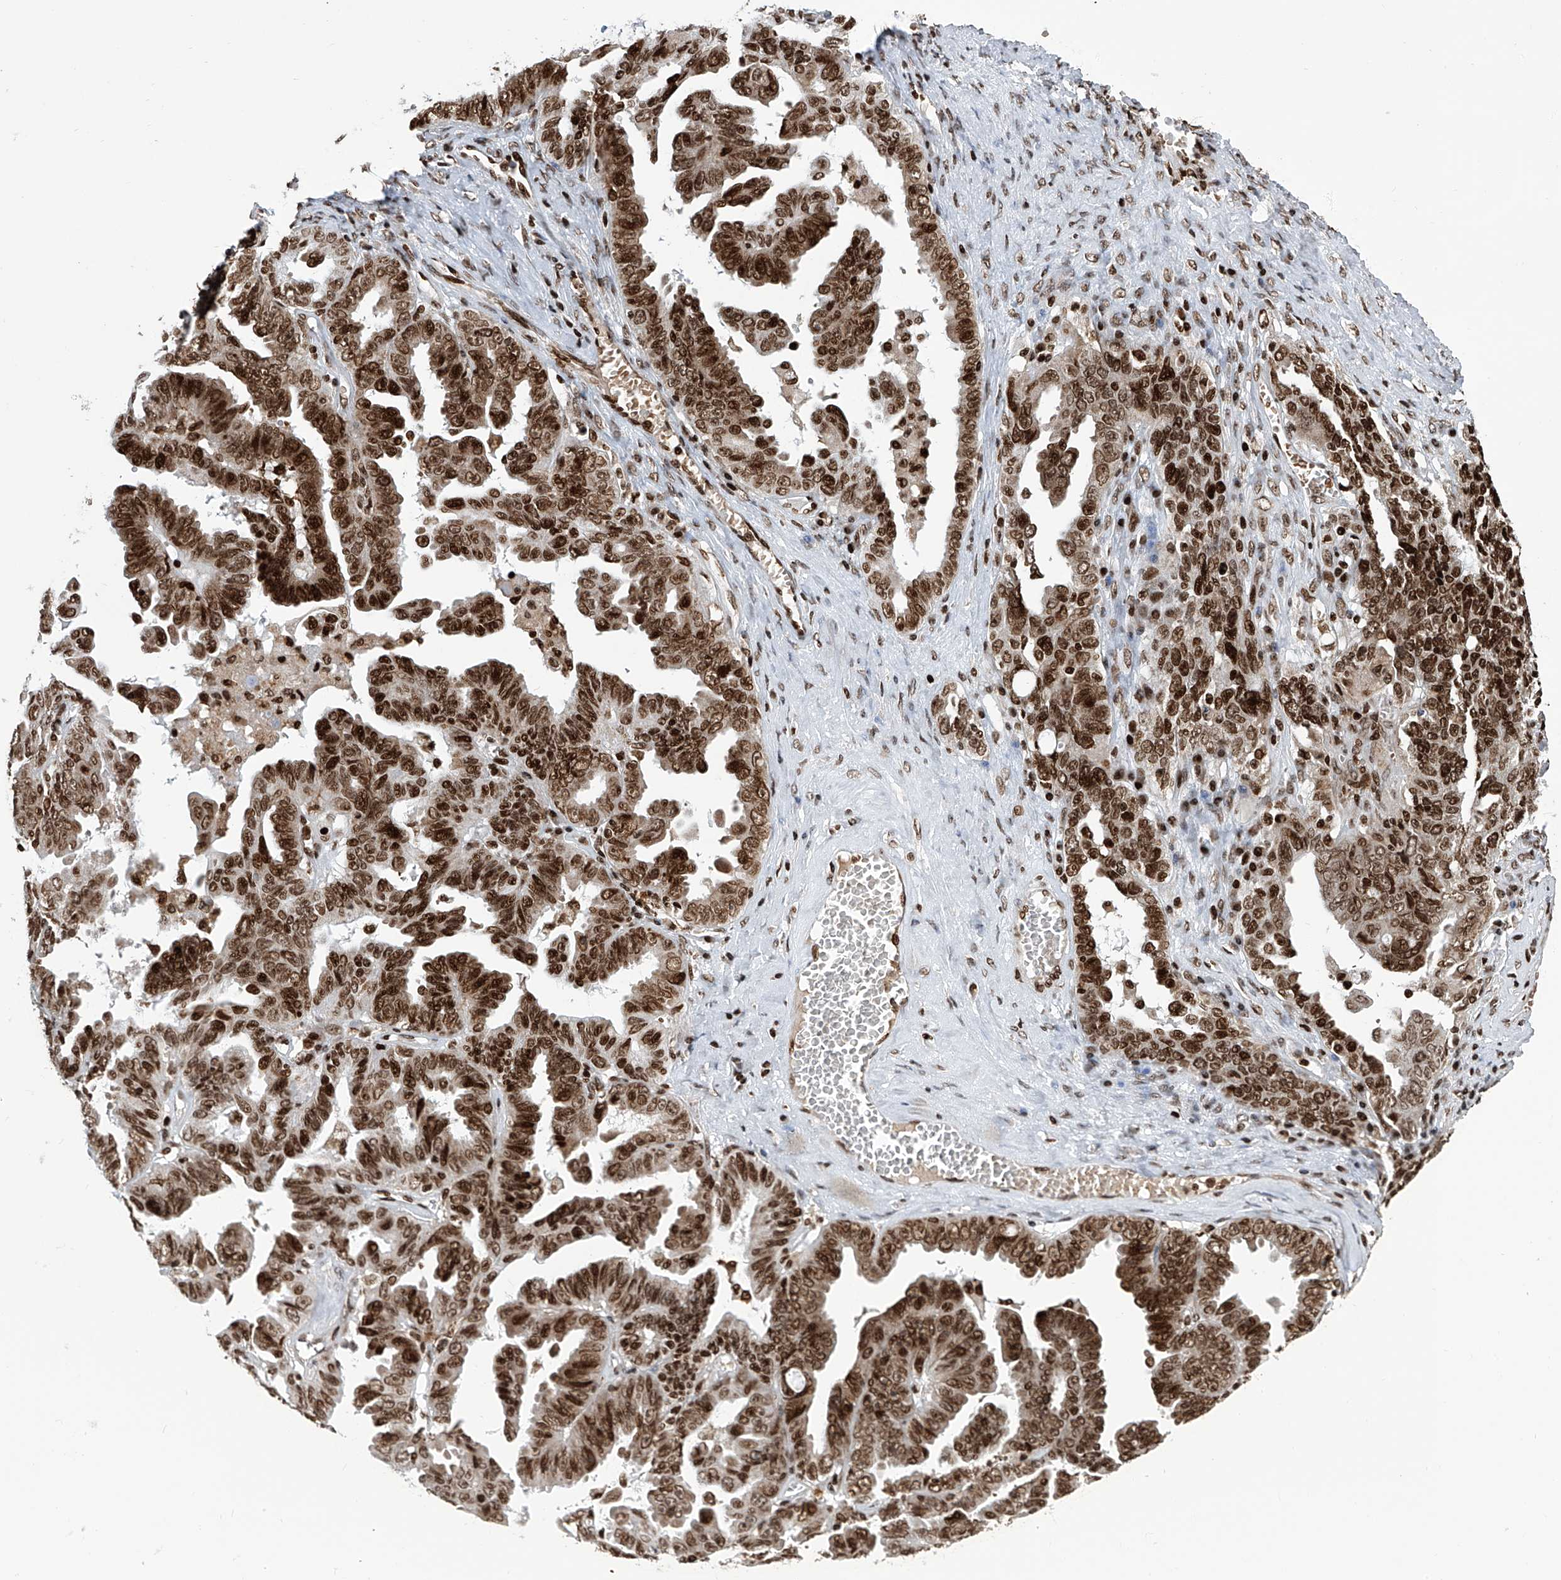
{"staining": {"intensity": "strong", "quantity": ">75%", "location": "nuclear"}, "tissue": "ovarian cancer", "cell_type": "Tumor cells", "image_type": "cancer", "snomed": [{"axis": "morphology", "description": "Carcinoma, endometroid"}, {"axis": "topography", "description": "Ovary"}], "caption": "Ovarian cancer (endometroid carcinoma) was stained to show a protein in brown. There is high levels of strong nuclear expression in approximately >75% of tumor cells.", "gene": "PAK1IP1", "patient": {"sex": "female", "age": 62}}